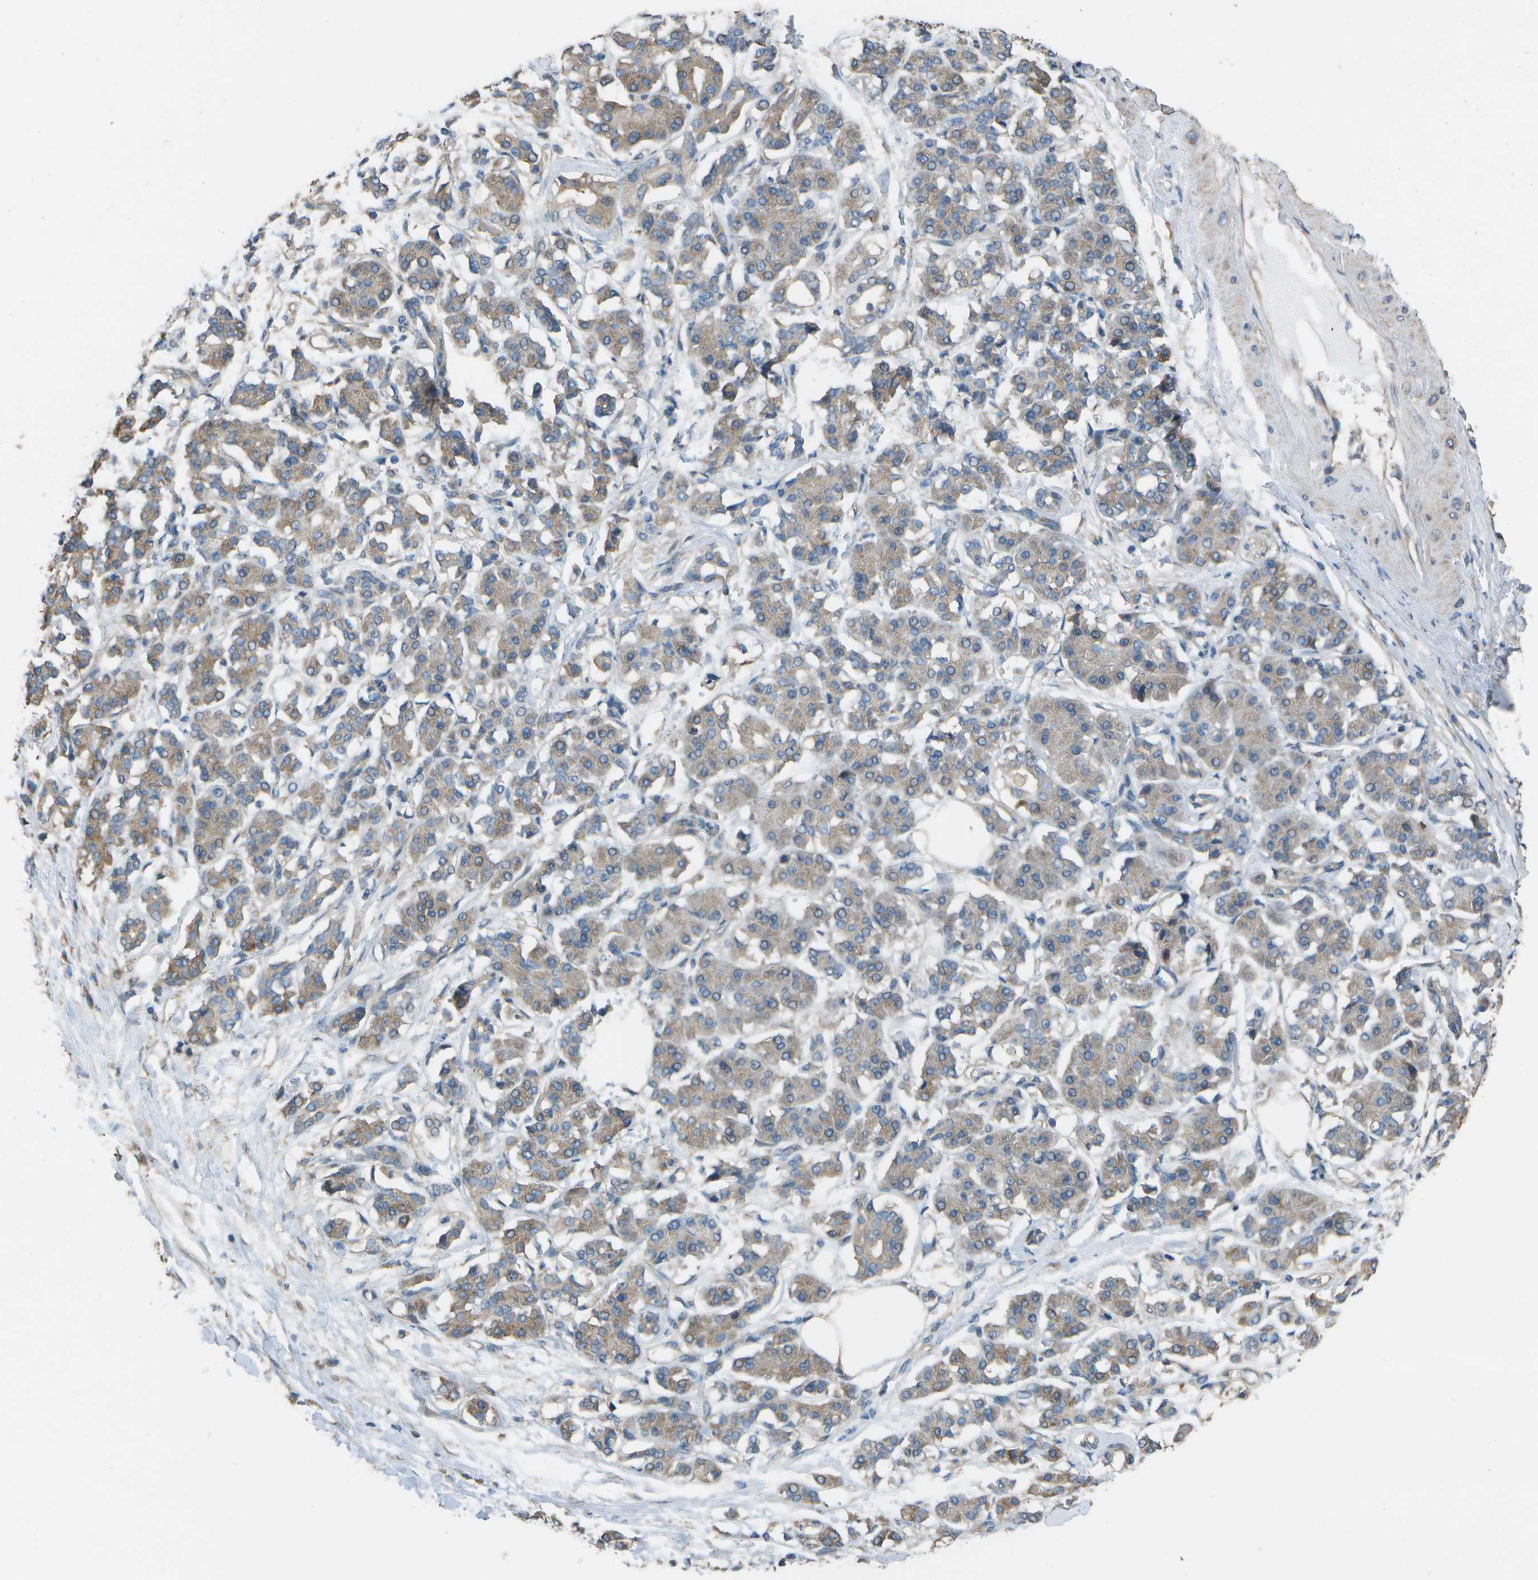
{"staining": {"intensity": "weak", "quantity": "25%-75%", "location": "cytoplasmic/membranous"}, "tissue": "pancreatic cancer", "cell_type": "Tumor cells", "image_type": "cancer", "snomed": [{"axis": "morphology", "description": "Adenocarcinoma, NOS"}, {"axis": "topography", "description": "Pancreas"}], "caption": "Immunohistochemical staining of human pancreatic adenocarcinoma shows weak cytoplasmic/membranous protein positivity in approximately 25%-75% of tumor cells.", "gene": "CLNS1A", "patient": {"sex": "female", "age": 56}}